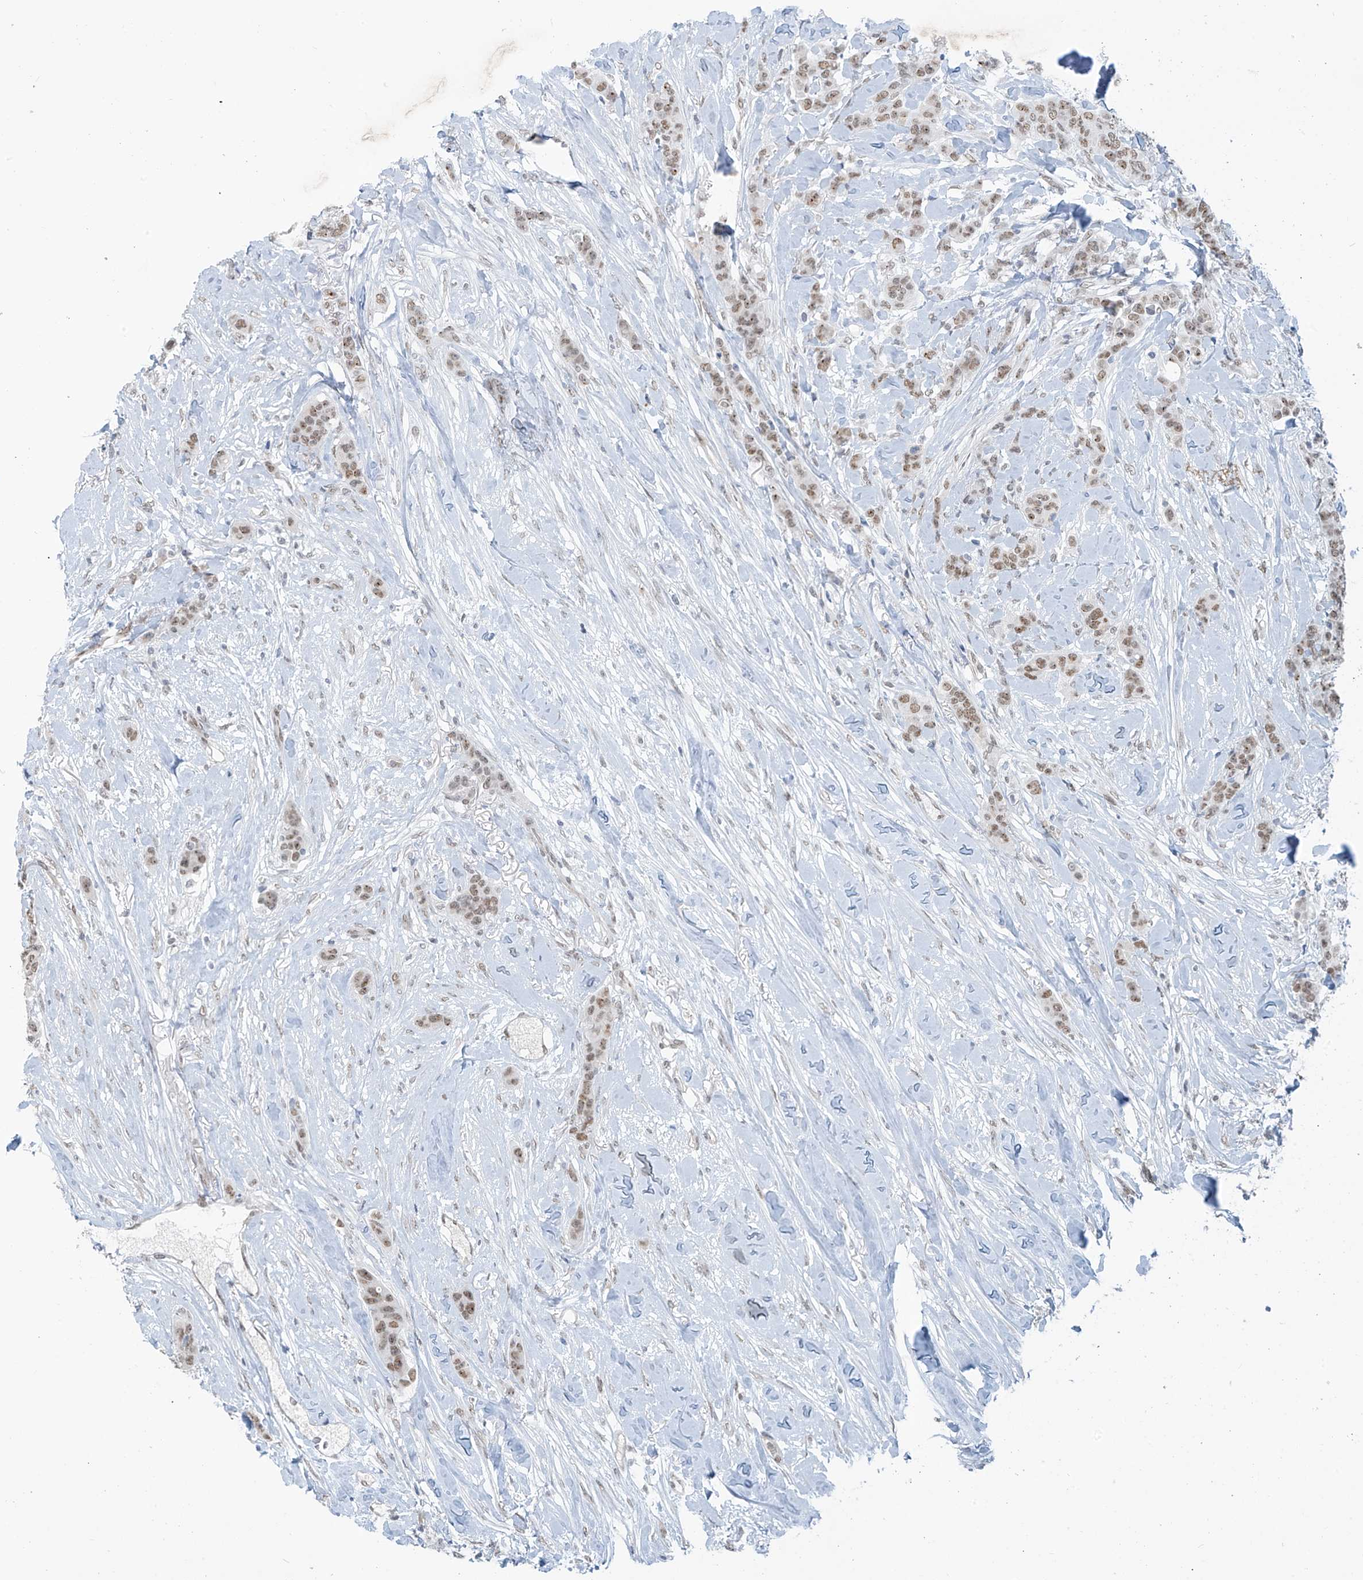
{"staining": {"intensity": "moderate", "quantity": ">75%", "location": "nuclear"}, "tissue": "breast cancer", "cell_type": "Tumor cells", "image_type": "cancer", "snomed": [{"axis": "morphology", "description": "Duct carcinoma"}, {"axis": "topography", "description": "Breast"}], "caption": "IHC micrograph of neoplastic tissue: human breast cancer (intraductal carcinoma) stained using immunohistochemistry (IHC) shows medium levels of moderate protein expression localized specifically in the nuclear of tumor cells, appearing as a nuclear brown color.", "gene": "MCM9", "patient": {"sex": "female", "age": 40}}